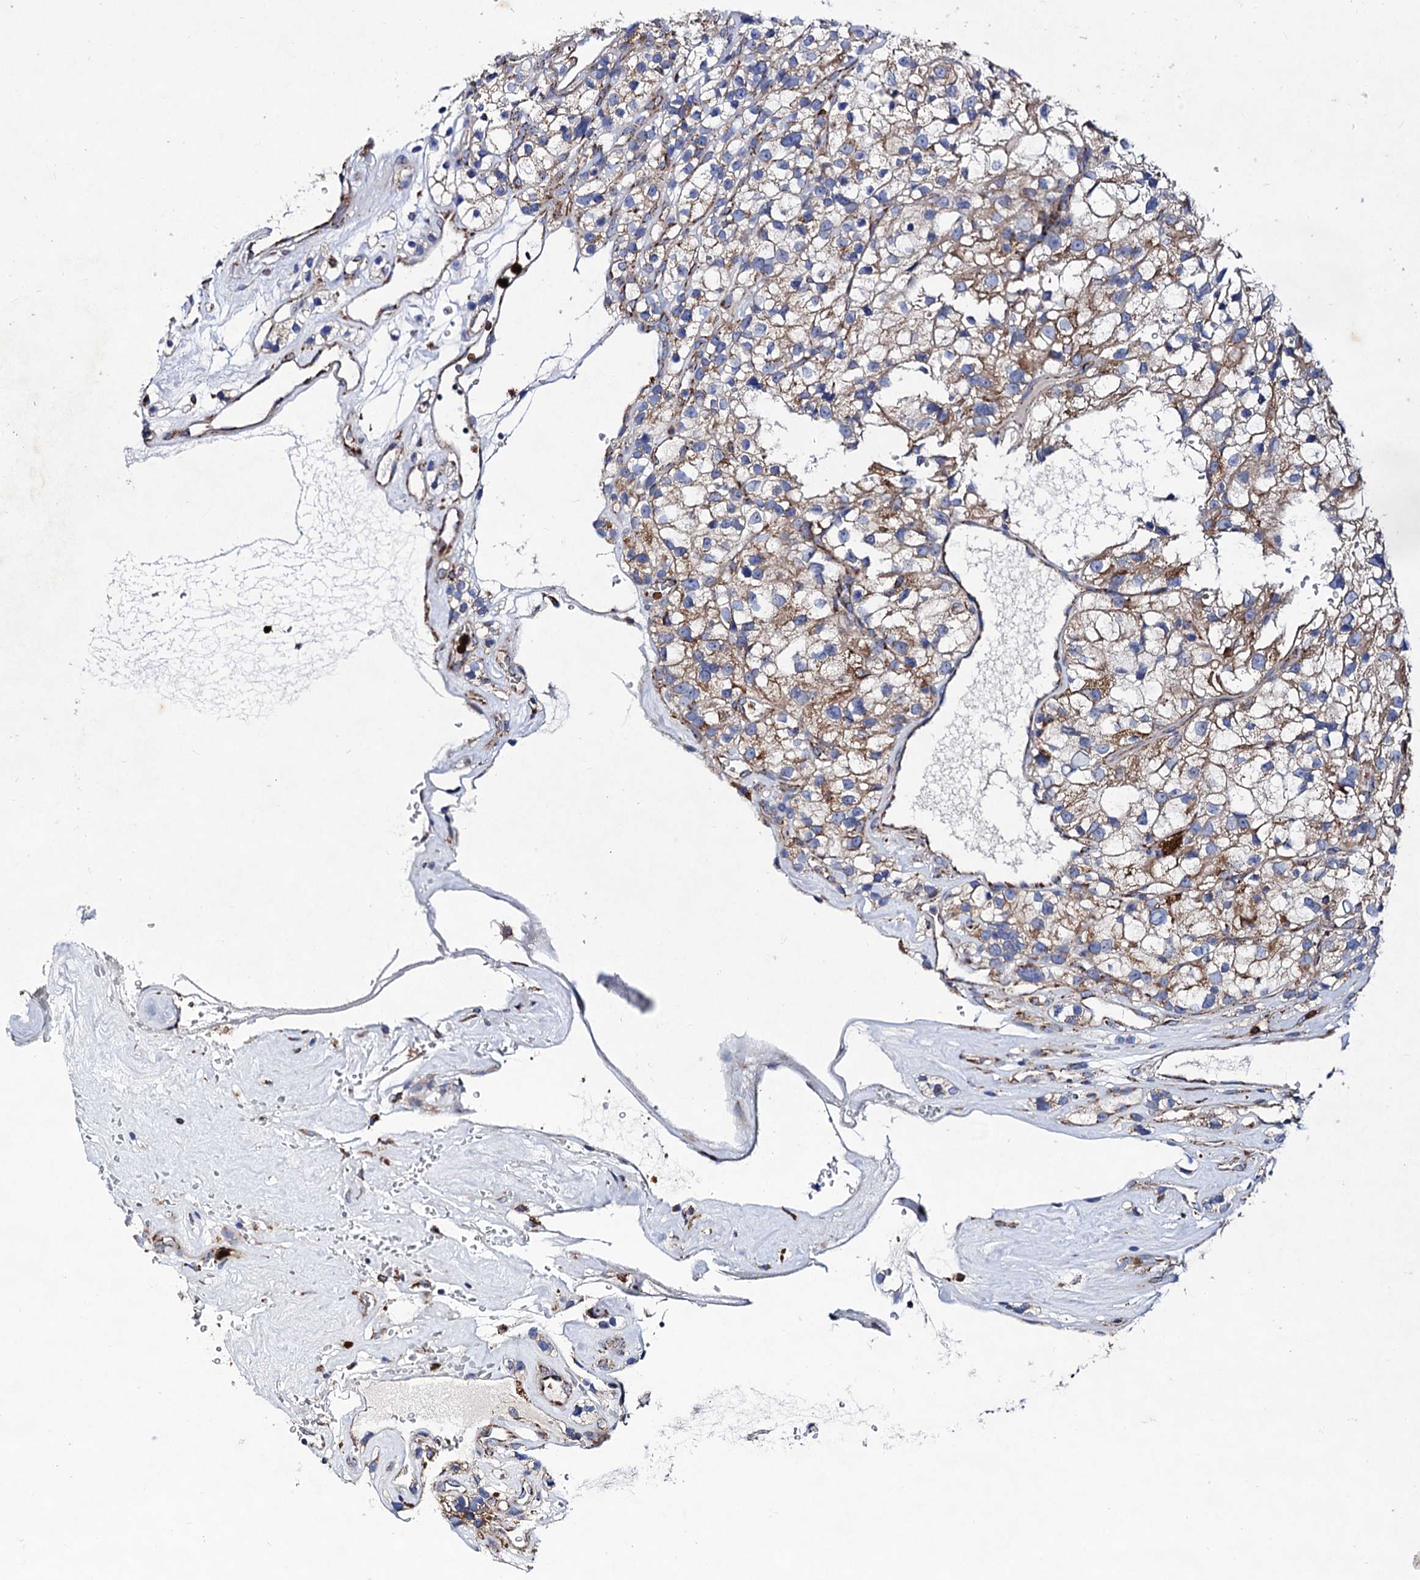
{"staining": {"intensity": "moderate", "quantity": "25%-75%", "location": "cytoplasmic/membranous"}, "tissue": "renal cancer", "cell_type": "Tumor cells", "image_type": "cancer", "snomed": [{"axis": "morphology", "description": "Adenocarcinoma, NOS"}, {"axis": "topography", "description": "Kidney"}], "caption": "IHC image of neoplastic tissue: human renal cancer (adenocarcinoma) stained using immunohistochemistry (IHC) shows medium levels of moderate protein expression localized specifically in the cytoplasmic/membranous of tumor cells, appearing as a cytoplasmic/membranous brown color.", "gene": "ACAD9", "patient": {"sex": "female", "age": 57}}